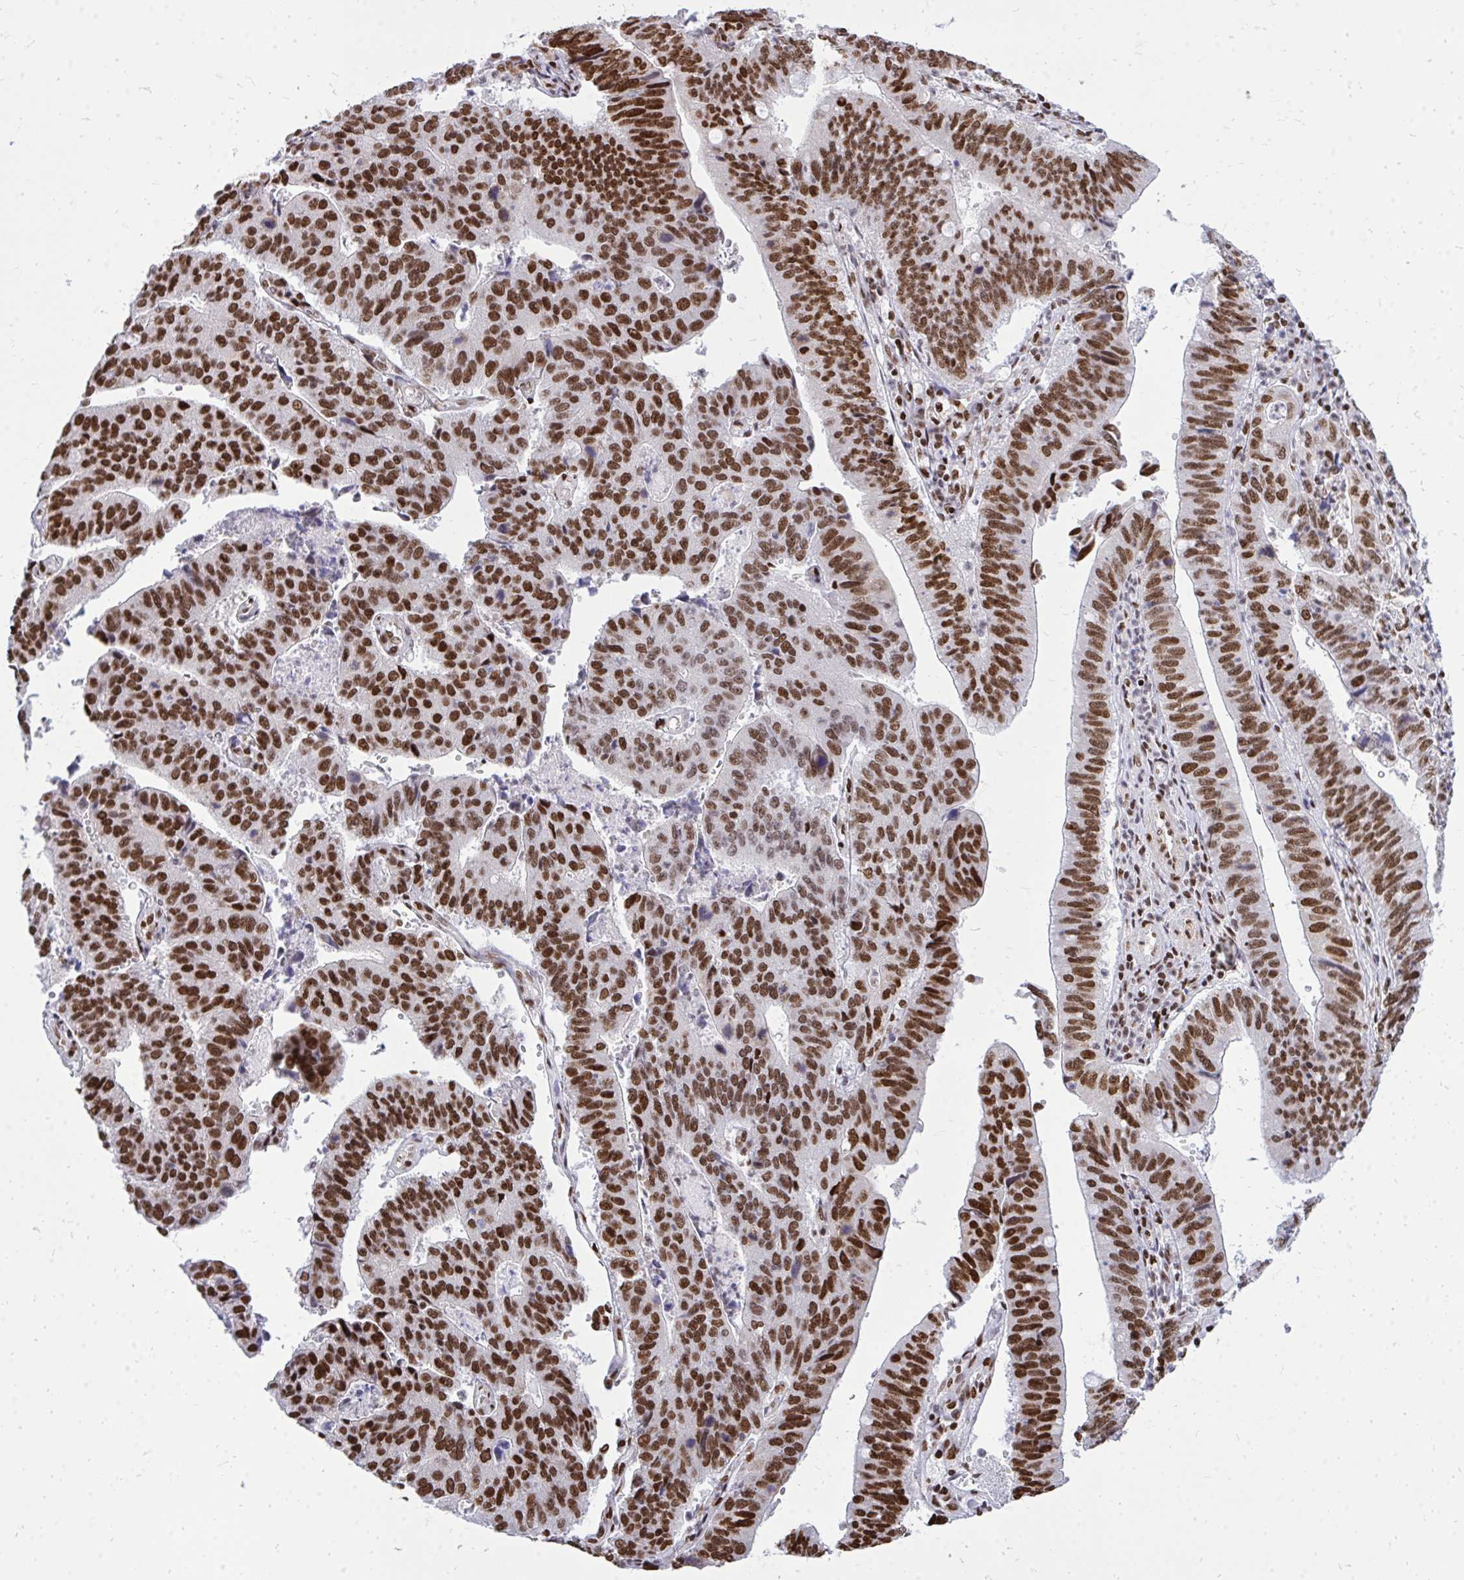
{"staining": {"intensity": "strong", "quantity": ">75%", "location": "nuclear"}, "tissue": "stomach cancer", "cell_type": "Tumor cells", "image_type": "cancer", "snomed": [{"axis": "morphology", "description": "Adenocarcinoma, NOS"}, {"axis": "topography", "description": "Stomach"}], "caption": "A micrograph of human stomach cancer (adenocarcinoma) stained for a protein demonstrates strong nuclear brown staining in tumor cells. Immunohistochemistry stains the protein in brown and the nuclei are stained blue.", "gene": "TBL1Y", "patient": {"sex": "male", "age": 59}}